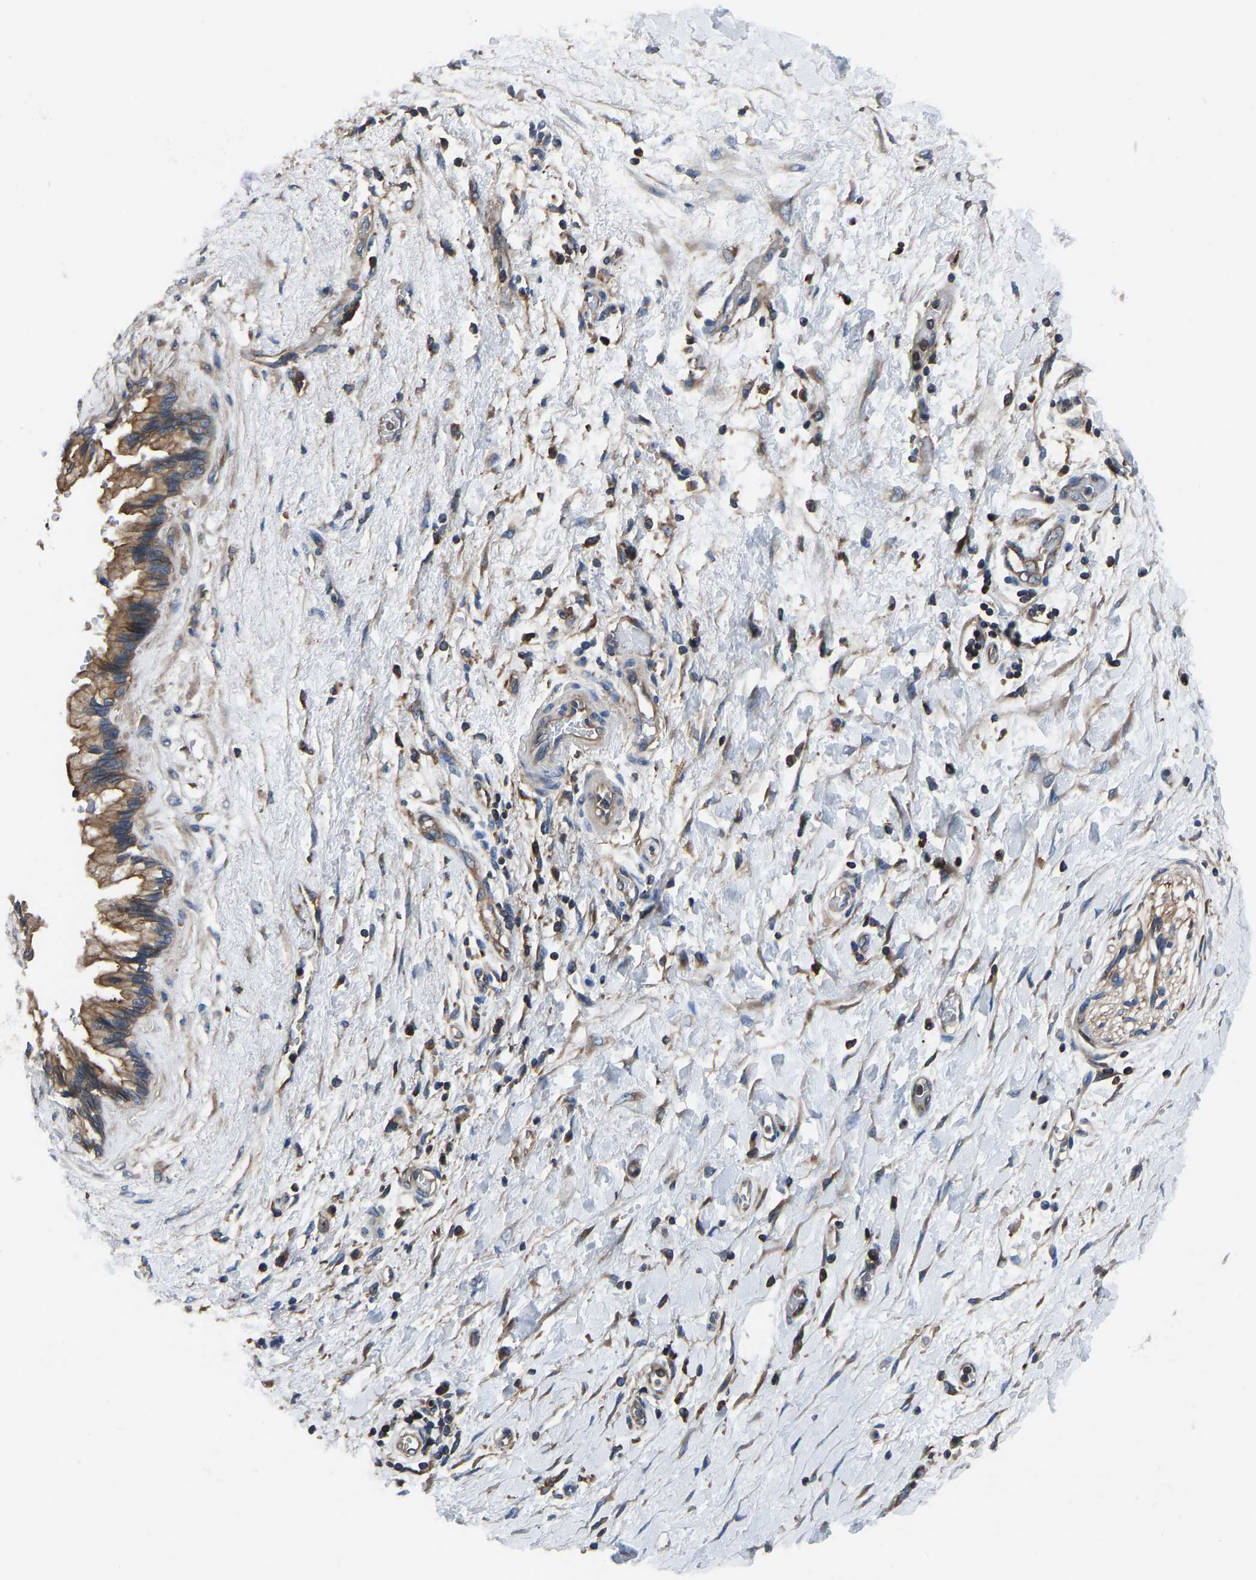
{"staining": {"intensity": "moderate", "quantity": ">75%", "location": "cytoplasmic/membranous"}, "tissue": "pancreatic cancer", "cell_type": "Tumor cells", "image_type": "cancer", "snomed": [{"axis": "morphology", "description": "Adenocarcinoma, NOS"}, {"axis": "topography", "description": "Pancreas"}], "caption": "IHC of pancreatic adenocarcinoma shows medium levels of moderate cytoplasmic/membranous expression in about >75% of tumor cells. The staining is performed using DAB brown chromogen to label protein expression. The nuclei are counter-stained blue using hematoxylin.", "gene": "PRKAR1A", "patient": {"sex": "female", "age": 60}}